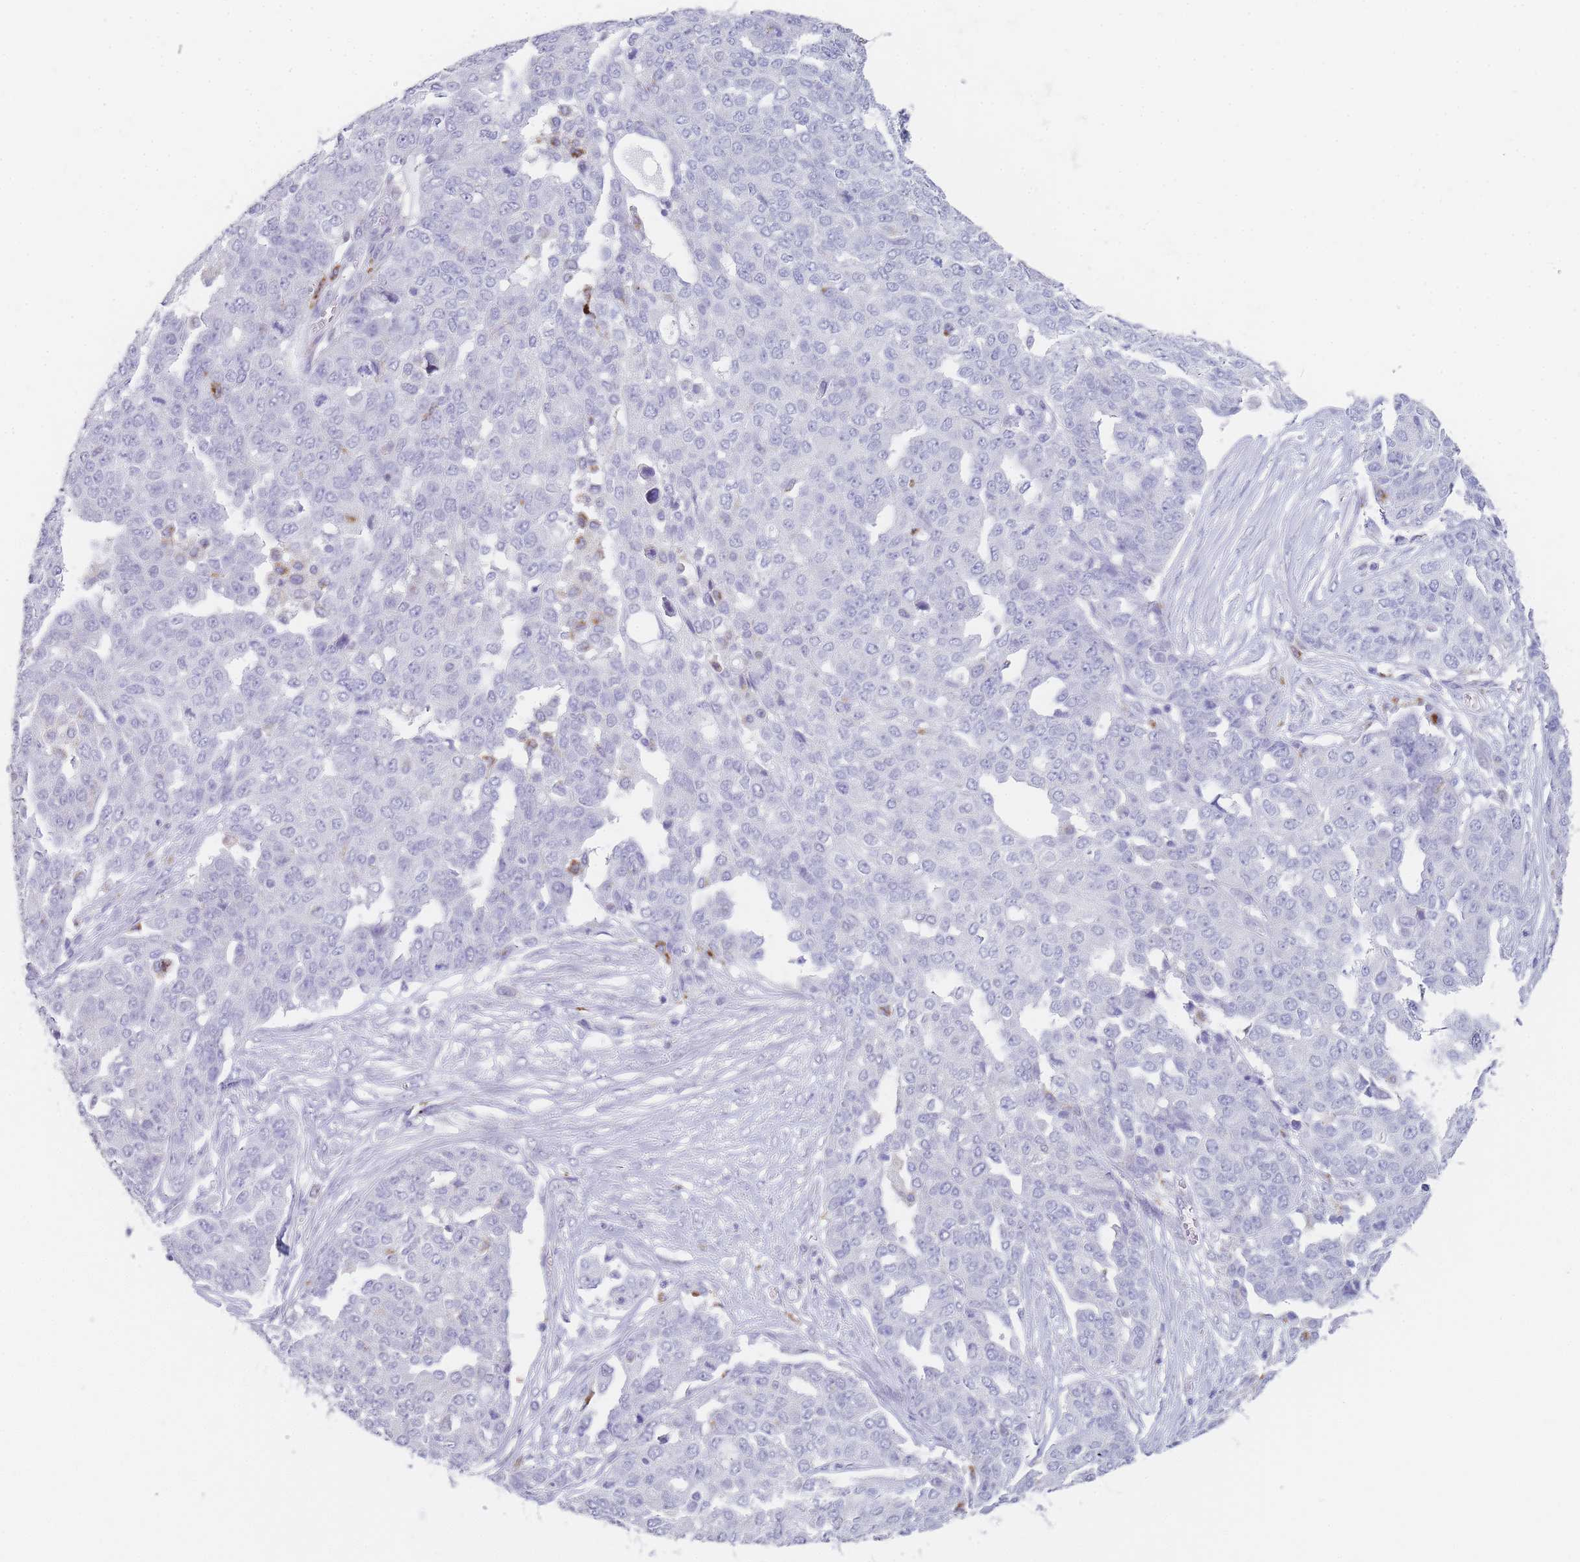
{"staining": {"intensity": "negative", "quantity": "none", "location": "none"}, "tissue": "ovarian cancer", "cell_type": "Tumor cells", "image_type": "cancer", "snomed": [{"axis": "morphology", "description": "Cystadenocarcinoma, serous, NOS"}, {"axis": "topography", "description": "Soft tissue"}, {"axis": "topography", "description": "Ovary"}], "caption": "An immunohistochemistry image of serous cystadenocarcinoma (ovarian) is shown. There is no staining in tumor cells of serous cystadenocarcinoma (ovarian).", "gene": "RHO", "patient": {"sex": "female", "age": 57}}